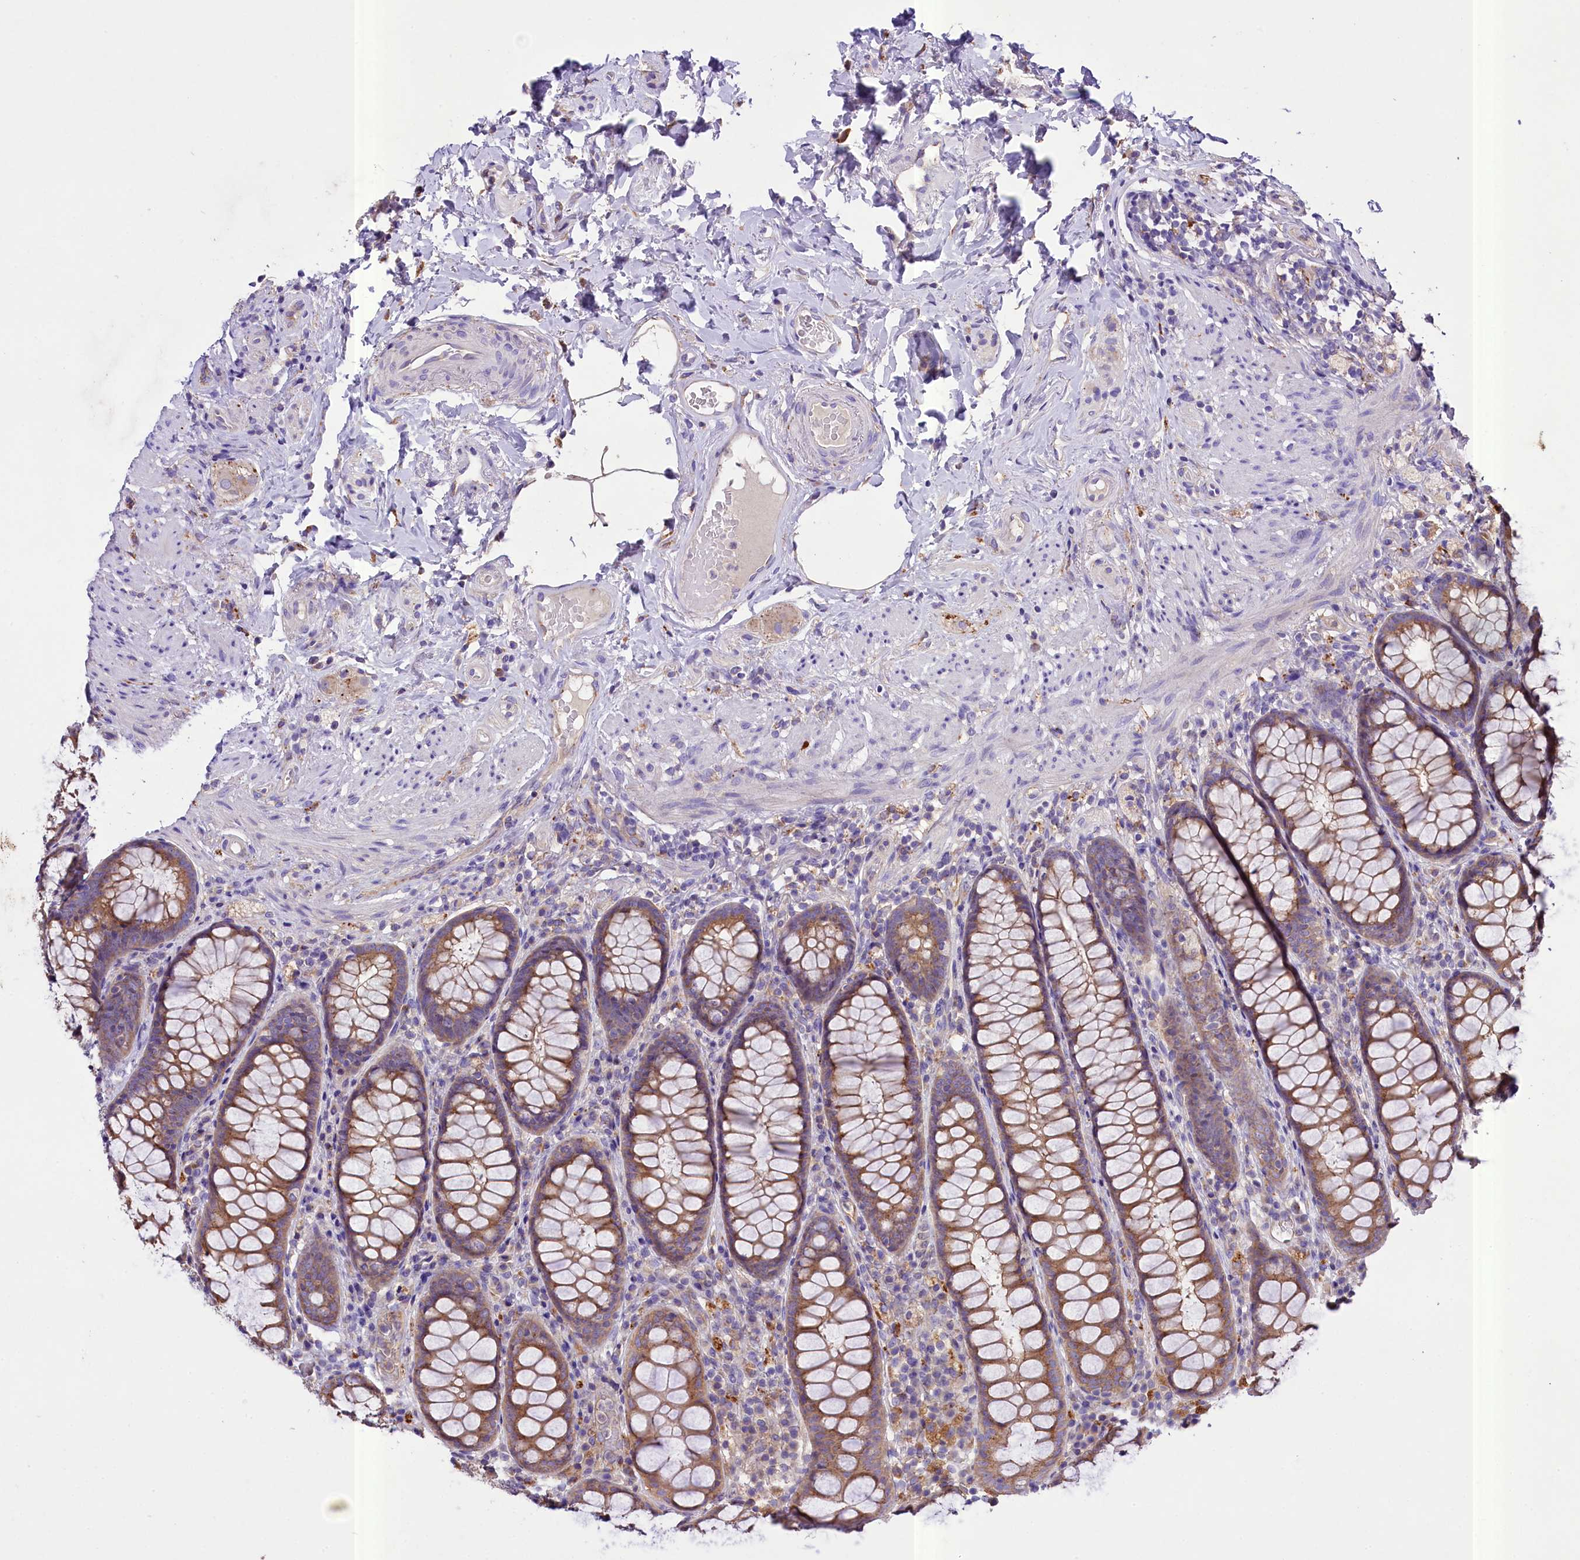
{"staining": {"intensity": "moderate", "quantity": ">75%", "location": "cytoplasmic/membranous"}, "tissue": "rectum", "cell_type": "Glandular cells", "image_type": "normal", "snomed": [{"axis": "morphology", "description": "Normal tissue, NOS"}, {"axis": "topography", "description": "Rectum"}], "caption": "An immunohistochemistry image of normal tissue is shown. Protein staining in brown shows moderate cytoplasmic/membranous positivity in rectum within glandular cells.", "gene": "PEMT", "patient": {"sex": "male", "age": 83}}